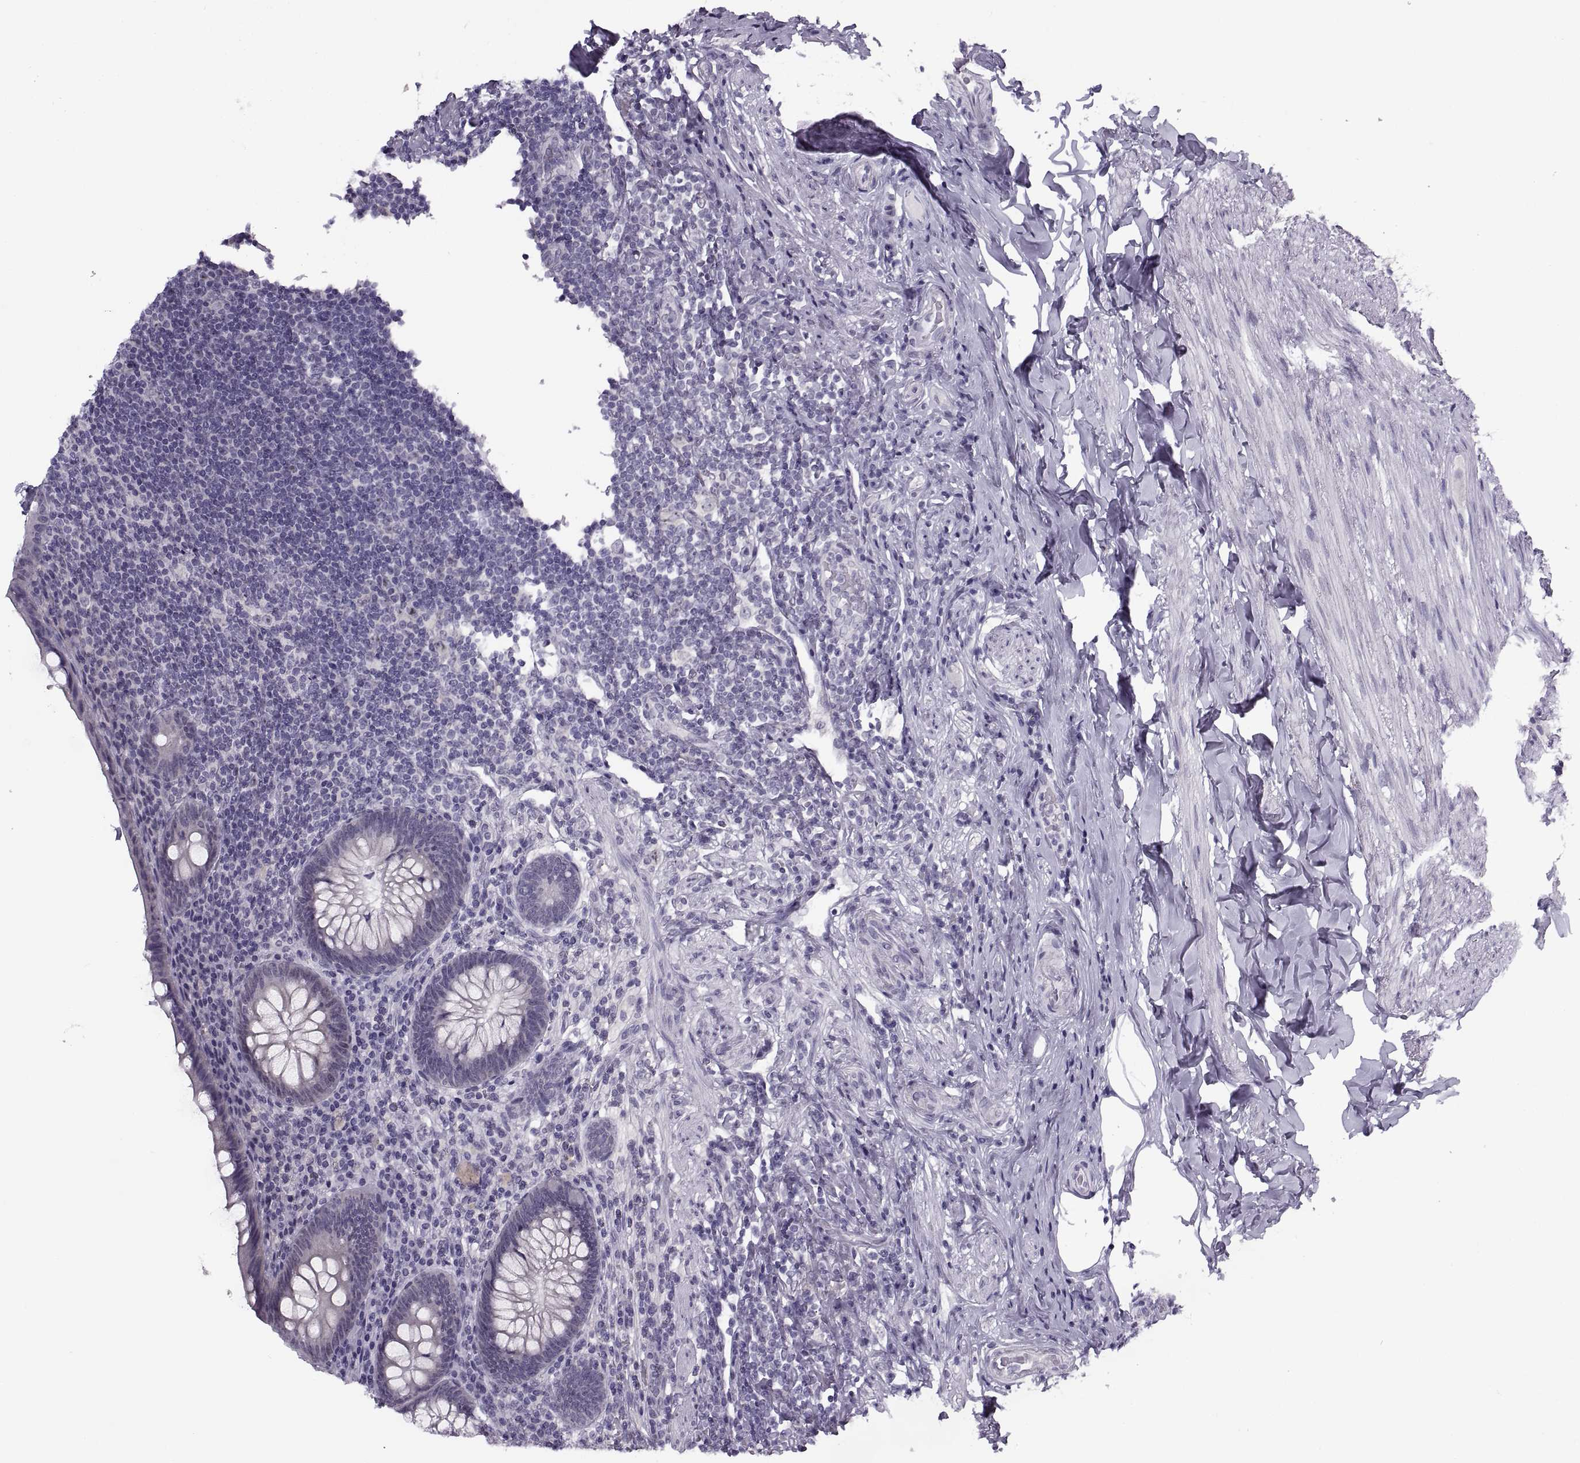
{"staining": {"intensity": "negative", "quantity": "none", "location": "none"}, "tissue": "appendix", "cell_type": "Glandular cells", "image_type": "normal", "snomed": [{"axis": "morphology", "description": "Normal tissue, NOS"}, {"axis": "topography", "description": "Appendix"}], "caption": "High power microscopy photomicrograph of an immunohistochemistry (IHC) histopathology image of benign appendix, revealing no significant staining in glandular cells.", "gene": "TBC1D3B", "patient": {"sex": "male", "age": 47}}